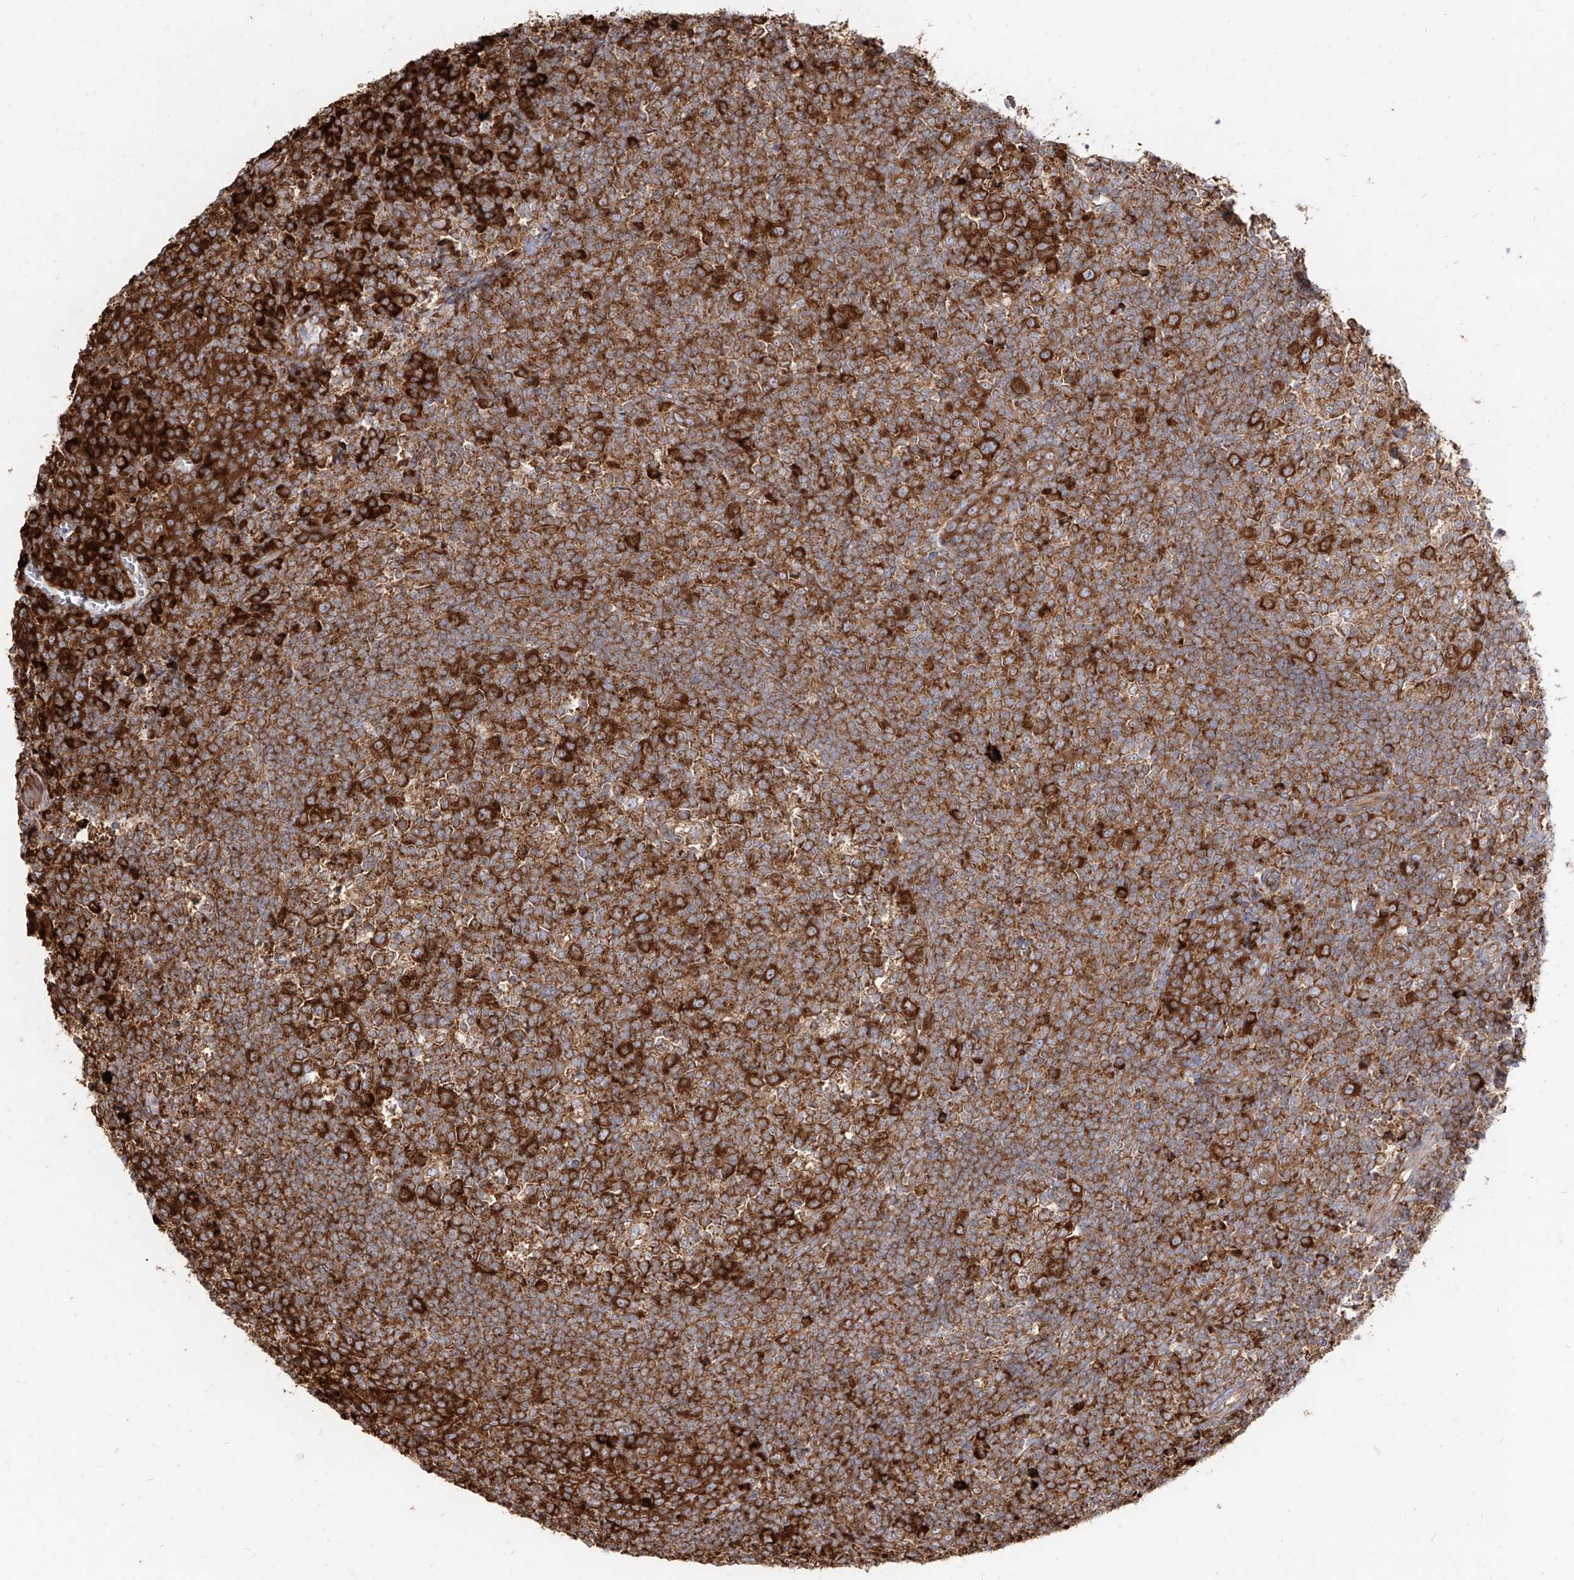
{"staining": {"intensity": "strong", "quantity": ">75%", "location": "cytoplasmic/membranous"}, "tissue": "tonsil", "cell_type": "Germinal center cells", "image_type": "normal", "snomed": [{"axis": "morphology", "description": "Normal tissue, NOS"}, {"axis": "topography", "description": "Tonsil"}], "caption": "Brown immunohistochemical staining in benign human tonsil reveals strong cytoplasmic/membranous positivity in approximately >75% of germinal center cells.", "gene": "RPS25", "patient": {"sex": "female", "age": 19}}